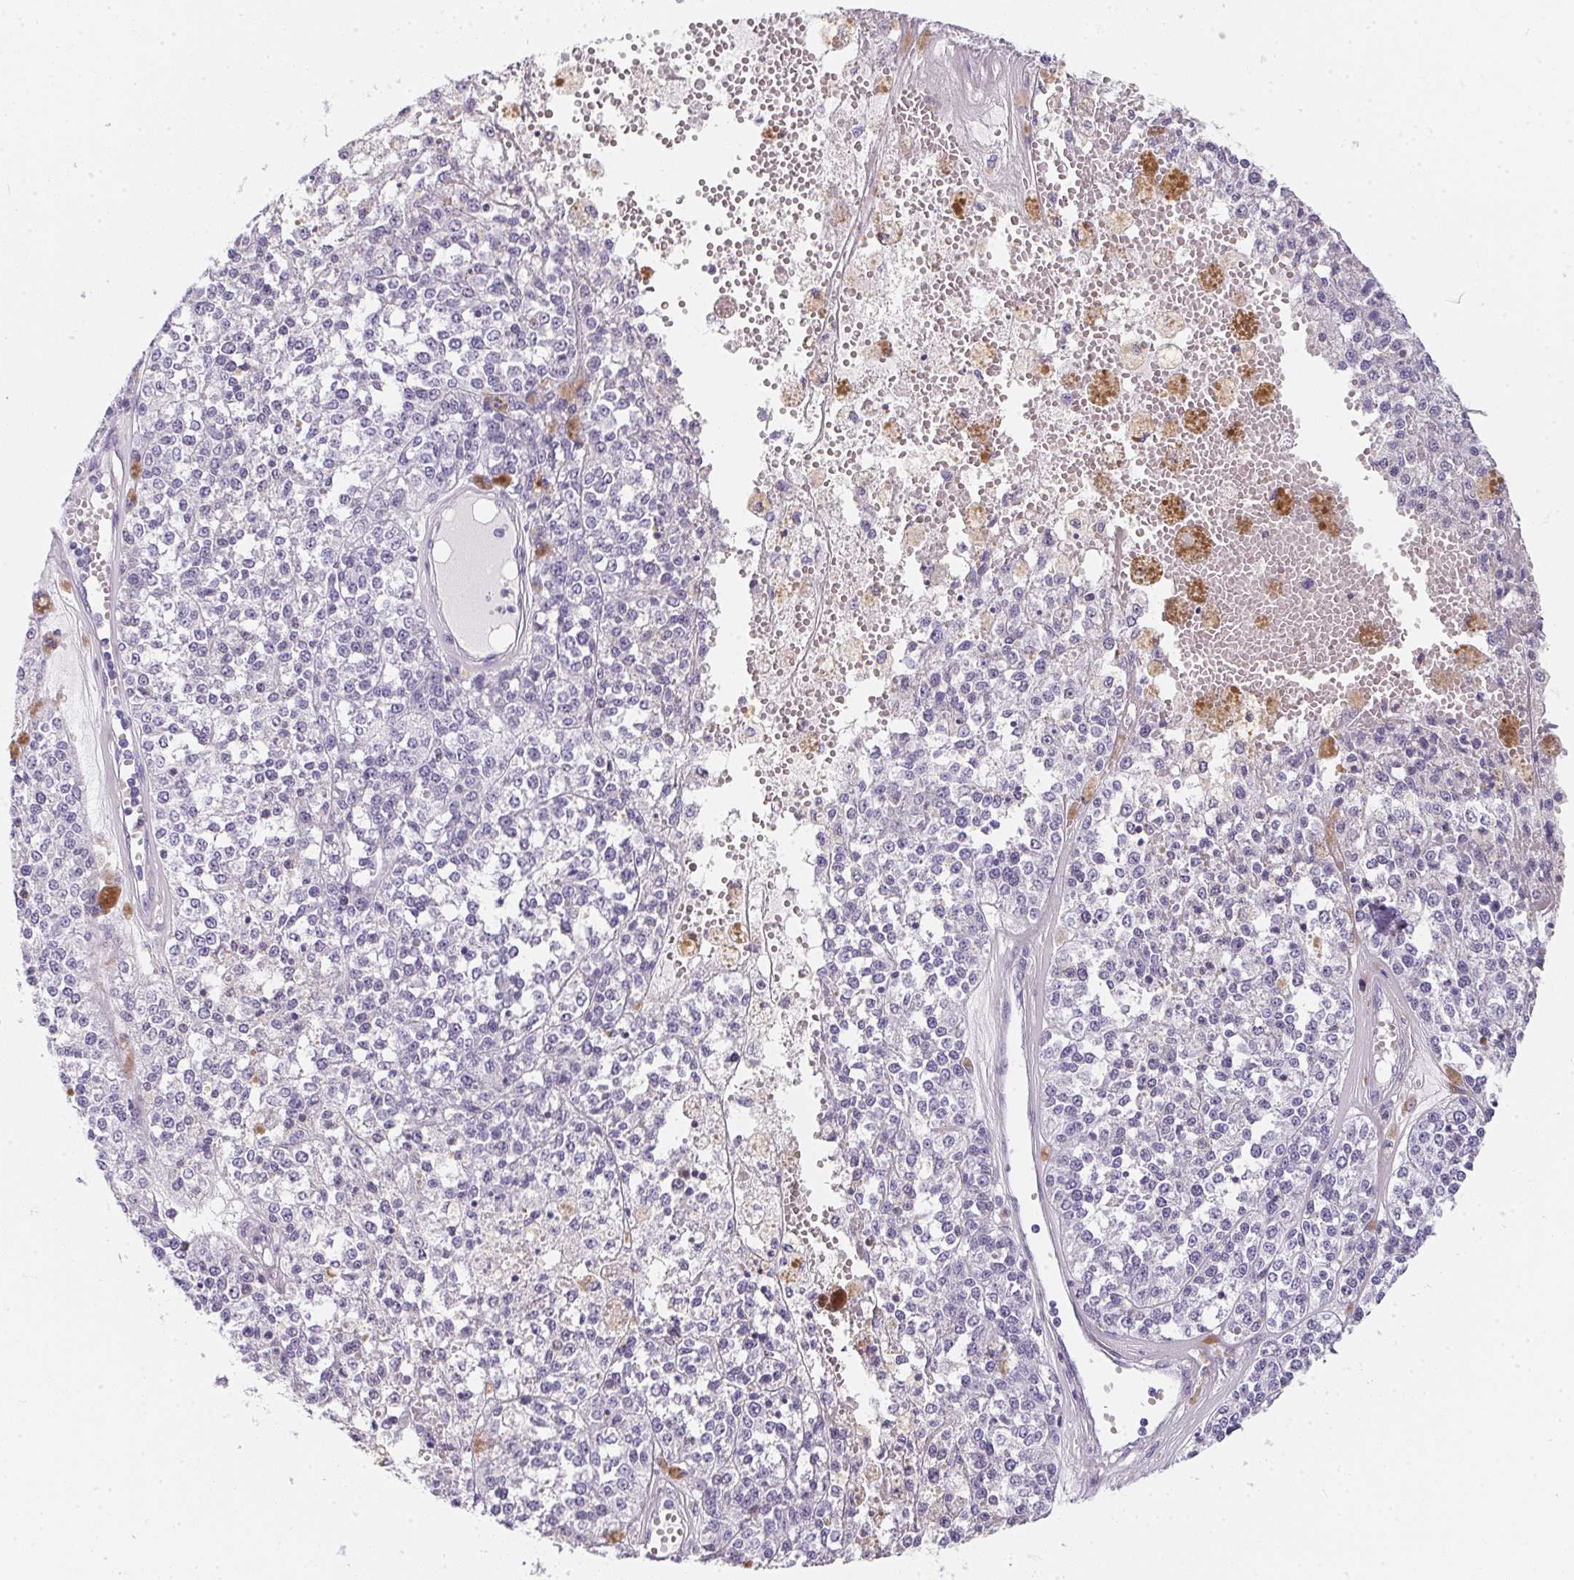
{"staining": {"intensity": "negative", "quantity": "none", "location": "none"}, "tissue": "melanoma", "cell_type": "Tumor cells", "image_type": "cancer", "snomed": [{"axis": "morphology", "description": "Malignant melanoma, Metastatic site"}, {"axis": "topography", "description": "Lymph node"}], "caption": "IHC of malignant melanoma (metastatic site) displays no expression in tumor cells.", "gene": "MAP1A", "patient": {"sex": "female", "age": 64}}